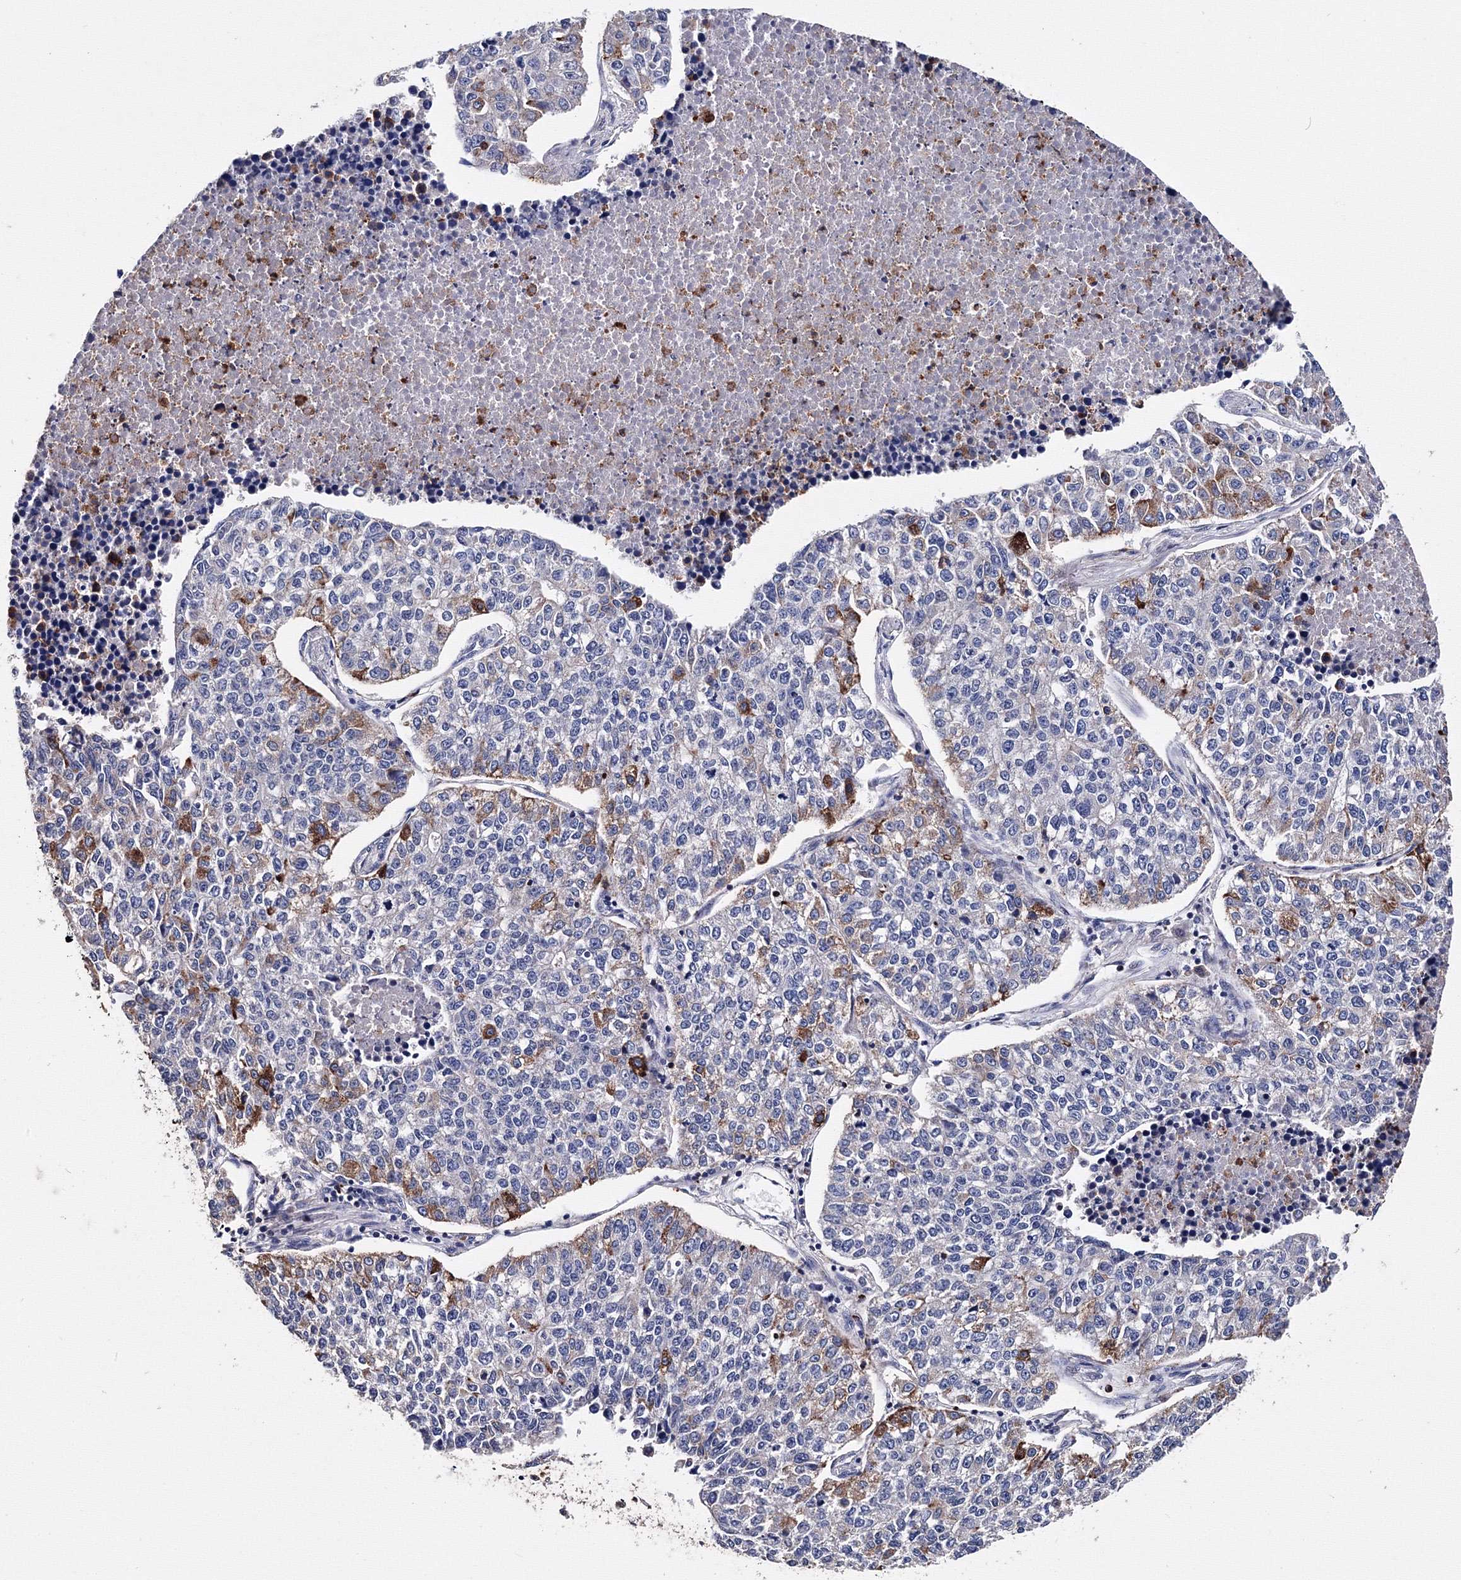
{"staining": {"intensity": "moderate", "quantity": "<25%", "location": "cytoplasmic/membranous"}, "tissue": "lung cancer", "cell_type": "Tumor cells", "image_type": "cancer", "snomed": [{"axis": "morphology", "description": "Adenocarcinoma, NOS"}, {"axis": "topography", "description": "Lung"}], "caption": "Brown immunohistochemical staining in lung cancer (adenocarcinoma) exhibits moderate cytoplasmic/membranous positivity in approximately <25% of tumor cells. The protein of interest is shown in brown color, while the nuclei are stained blue.", "gene": "PHYKPL", "patient": {"sex": "male", "age": 49}}